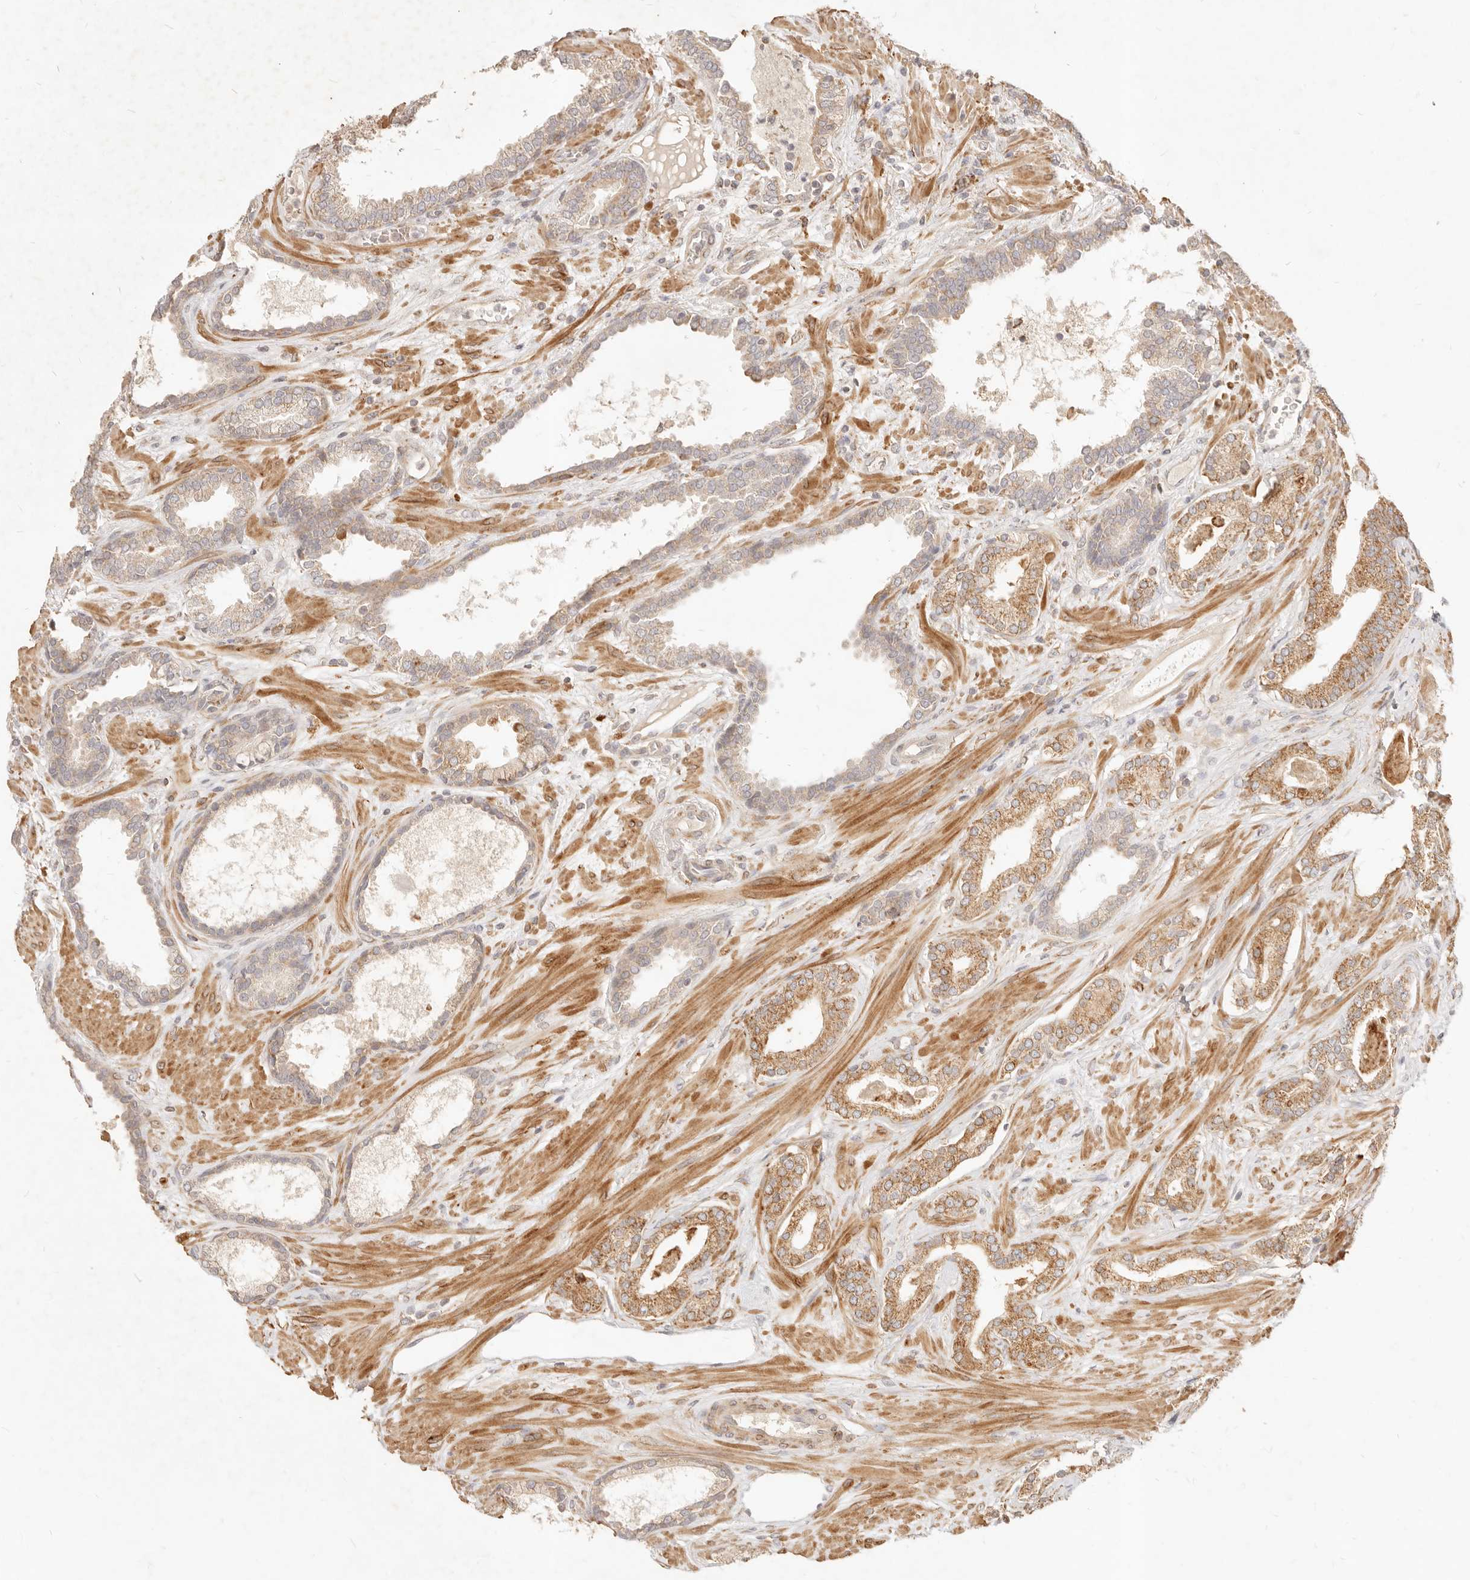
{"staining": {"intensity": "moderate", "quantity": ">75%", "location": "cytoplasmic/membranous"}, "tissue": "prostate cancer", "cell_type": "Tumor cells", "image_type": "cancer", "snomed": [{"axis": "morphology", "description": "Adenocarcinoma, Low grade"}, {"axis": "topography", "description": "Prostate"}], "caption": "Immunohistochemical staining of prostate adenocarcinoma (low-grade) reveals medium levels of moderate cytoplasmic/membranous protein staining in about >75% of tumor cells.", "gene": "RUBCNL", "patient": {"sex": "male", "age": 70}}